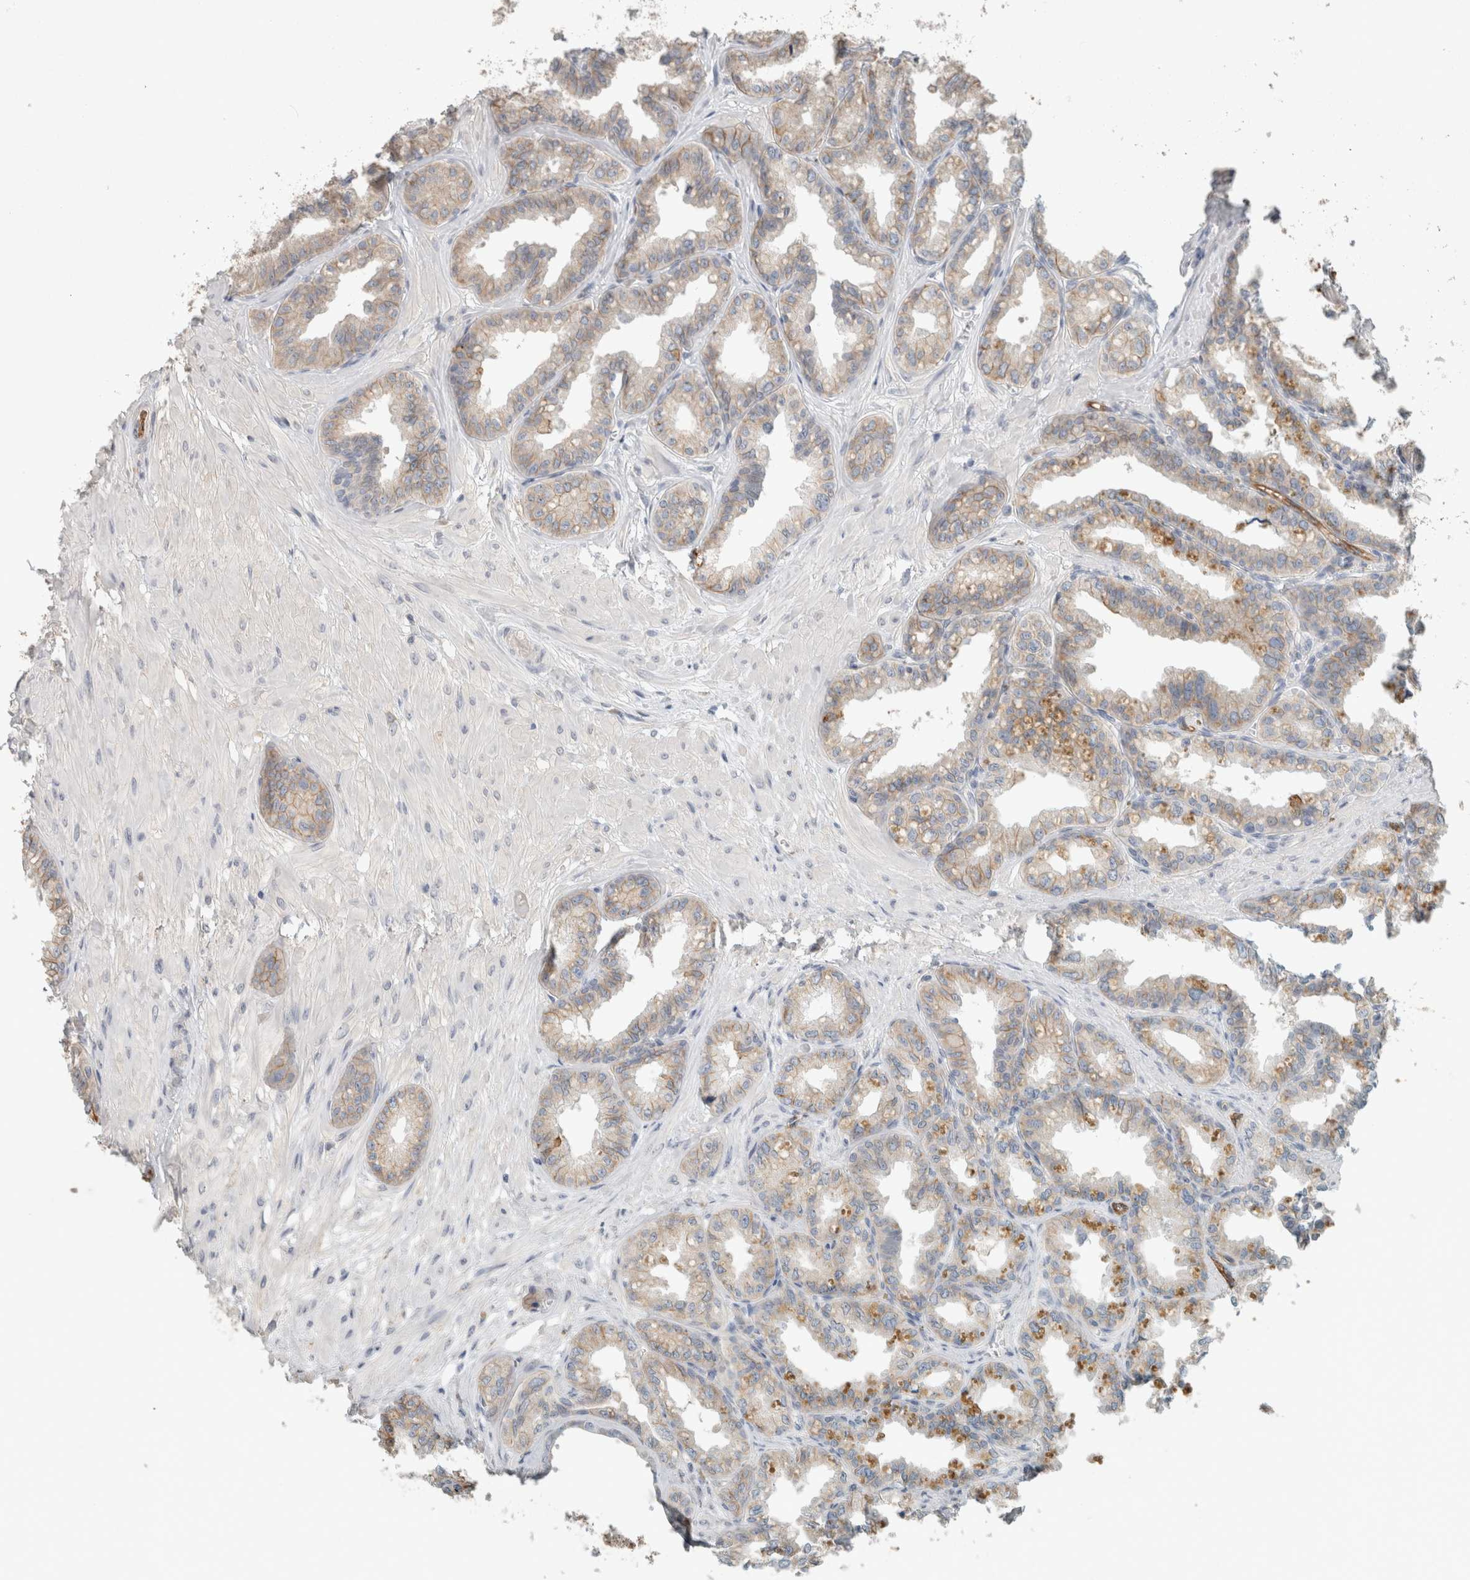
{"staining": {"intensity": "weak", "quantity": ">75%", "location": "cytoplasmic/membranous"}, "tissue": "seminal vesicle", "cell_type": "Glandular cells", "image_type": "normal", "snomed": [{"axis": "morphology", "description": "Normal tissue, NOS"}, {"axis": "topography", "description": "Prostate"}, {"axis": "topography", "description": "Seminal veicle"}], "caption": "Weak cytoplasmic/membranous staining for a protein is identified in approximately >75% of glandular cells of normal seminal vesicle using IHC.", "gene": "SCIN", "patient": {"sex": "male", "age": 51}}